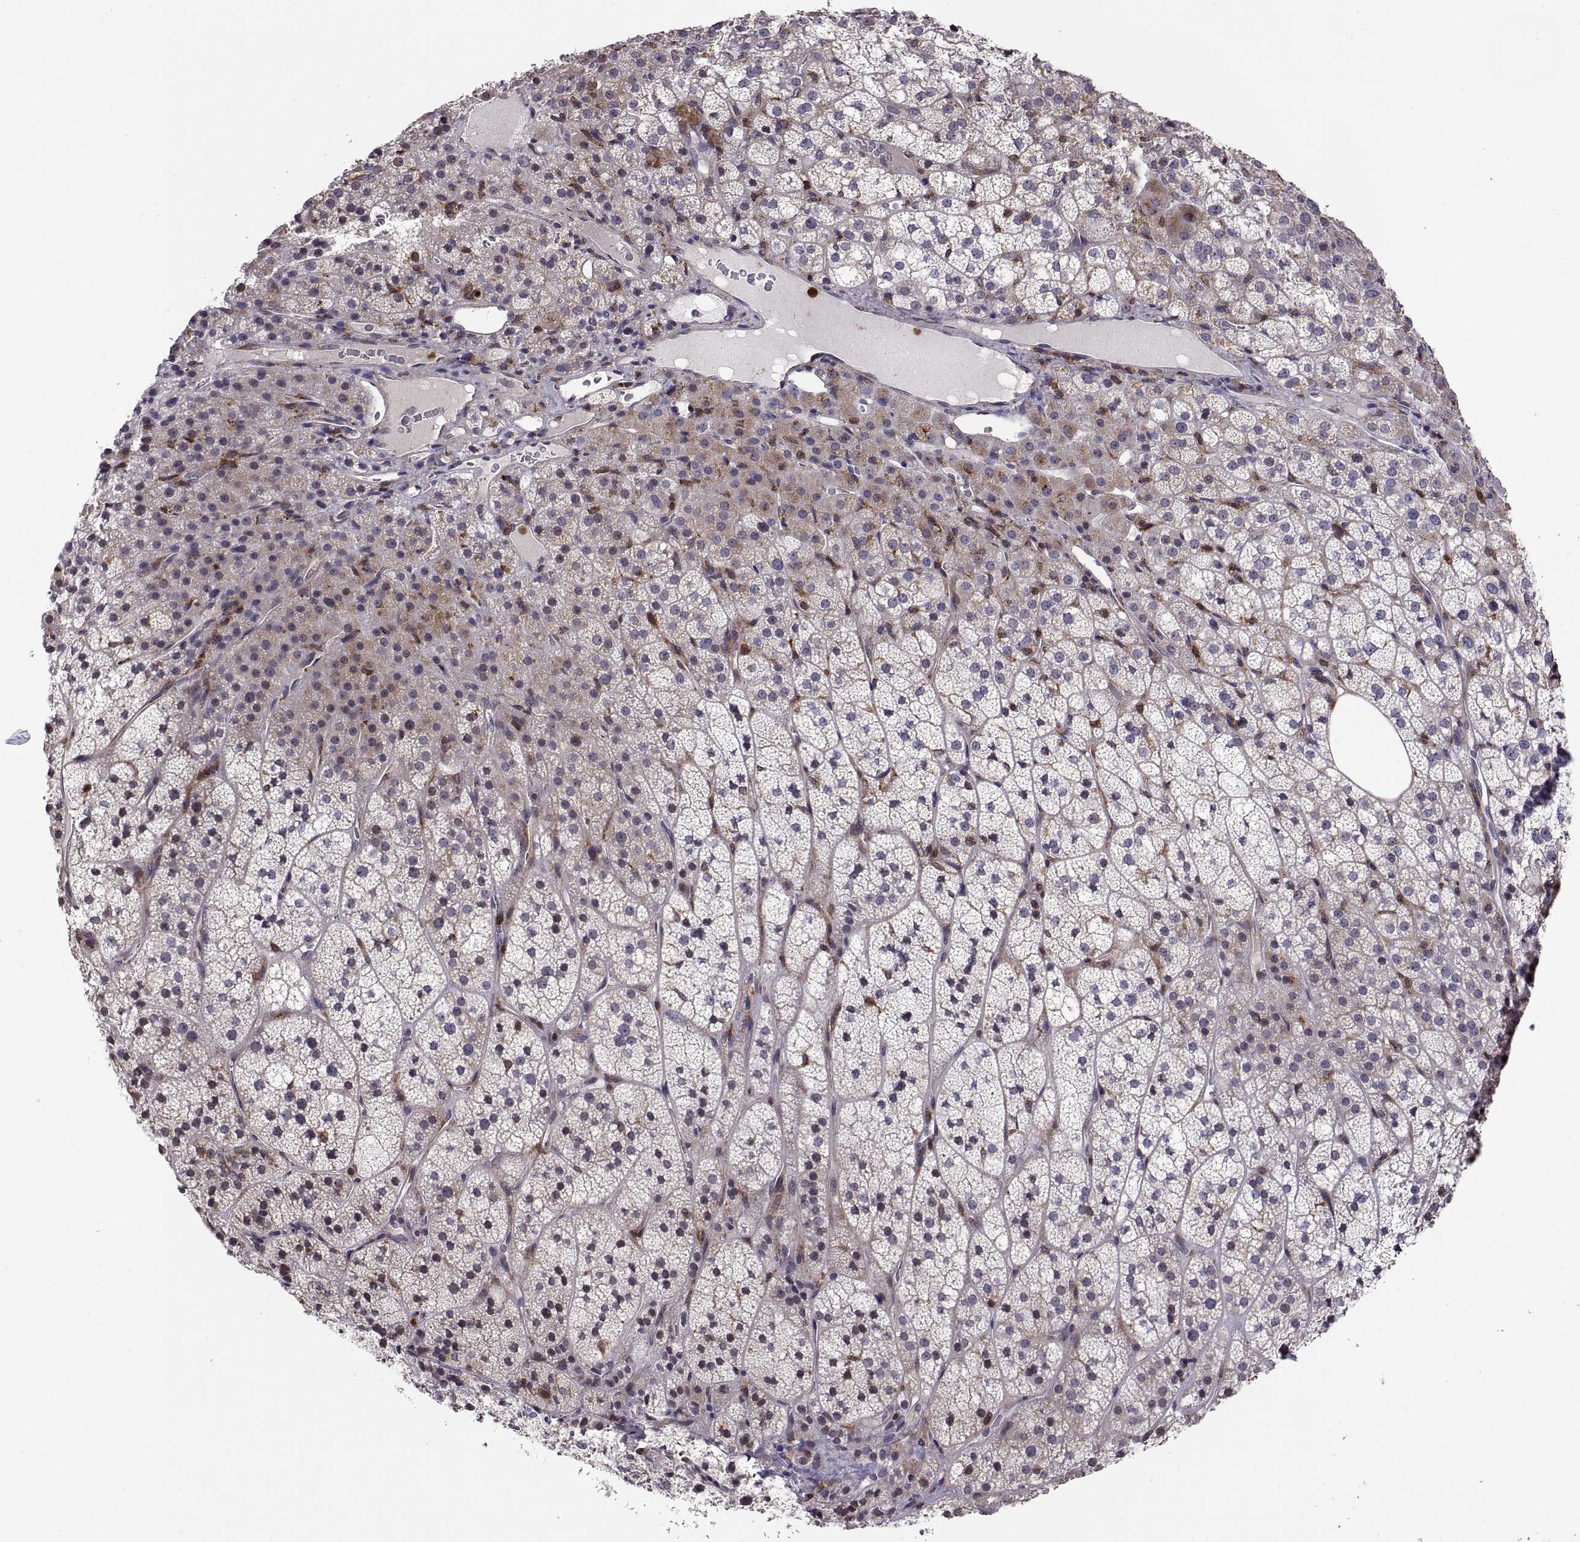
{"staining": {"intensity": "strong", "quantity": "25%-75%", "location": "cytoplasmic/membranous"}, "tissue": "adrenal gland", "cell_type": "Glandular cells", "image_type": "normal", "snomed": [{"axis": "morphology", "description": "Normal tissue, NOS"}, {"axis": "topography", "description": "Adrenal gland"}], "caption": "The micrograph displays a brown stain indicating the presence of a protein in the cytoplasmic/membranous of glandular cells in adrenal gland. The staining was performed using DAB (3,3'-diaminobenzidine), with brown indicating positive protein expression. Nuclei are stained blue with hematoxylin.", "gene": "ACAP1", "patient": {"sex": "female", "age": 60}}